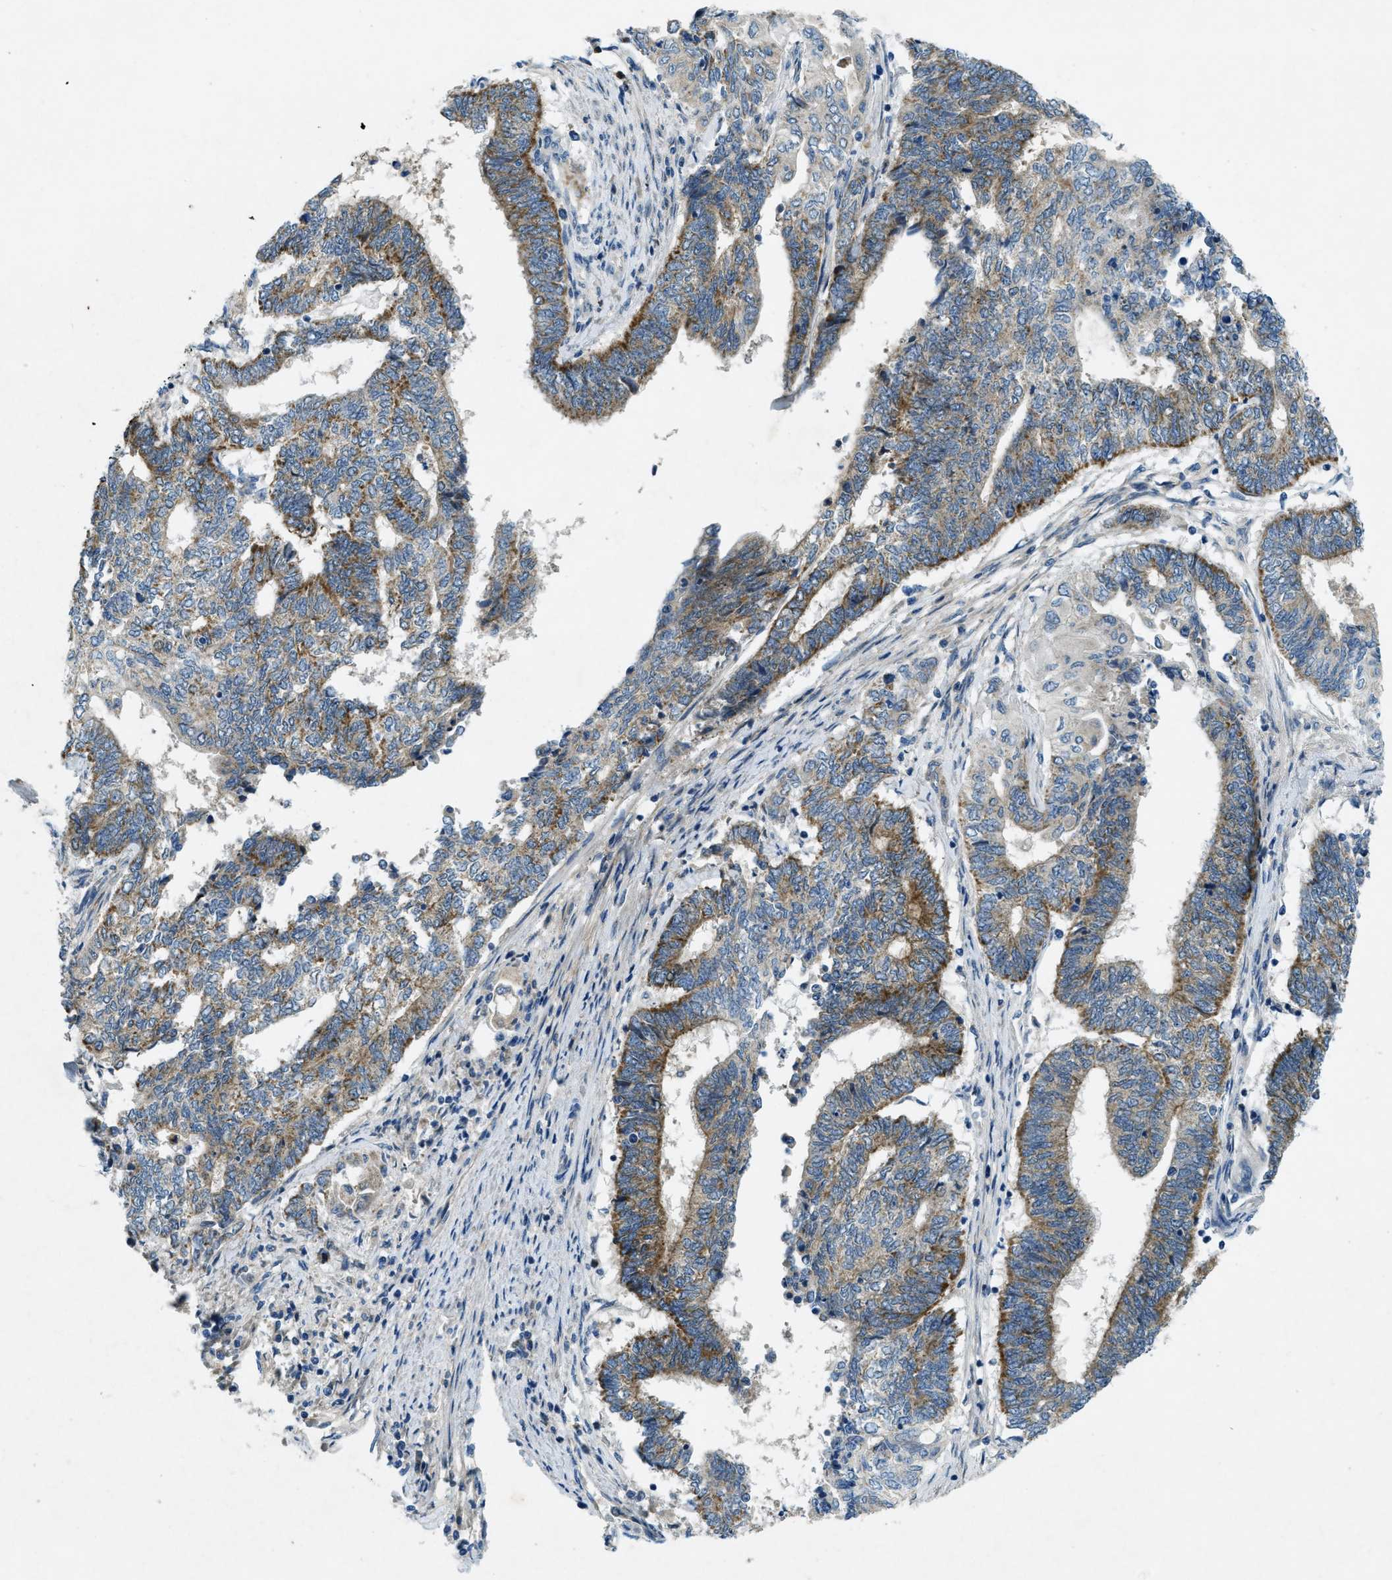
{"staining": {"intensity": "moderate", "quantity": ">75%", "location": "cytoplasmic/membranous"}, "tissue": "endometrial cancer", "cell_type": "Tumor cells", "image_type": "cancer", "snomed": [{"axis": "morphology", "description": "Adenocarcinoma, NOS"}, {"axis": "topography", "description": "Uterus"}, {"axis": "topography", "description": "Endometrium"}], "caption": "Tumor cells display moderate cytoplasmic/membranous staining in approximately >75% of cells in endometrial cancer (adenocarcinoma).", "gene": "SNX14", "patient": {"sex": "female", "age": 70}}